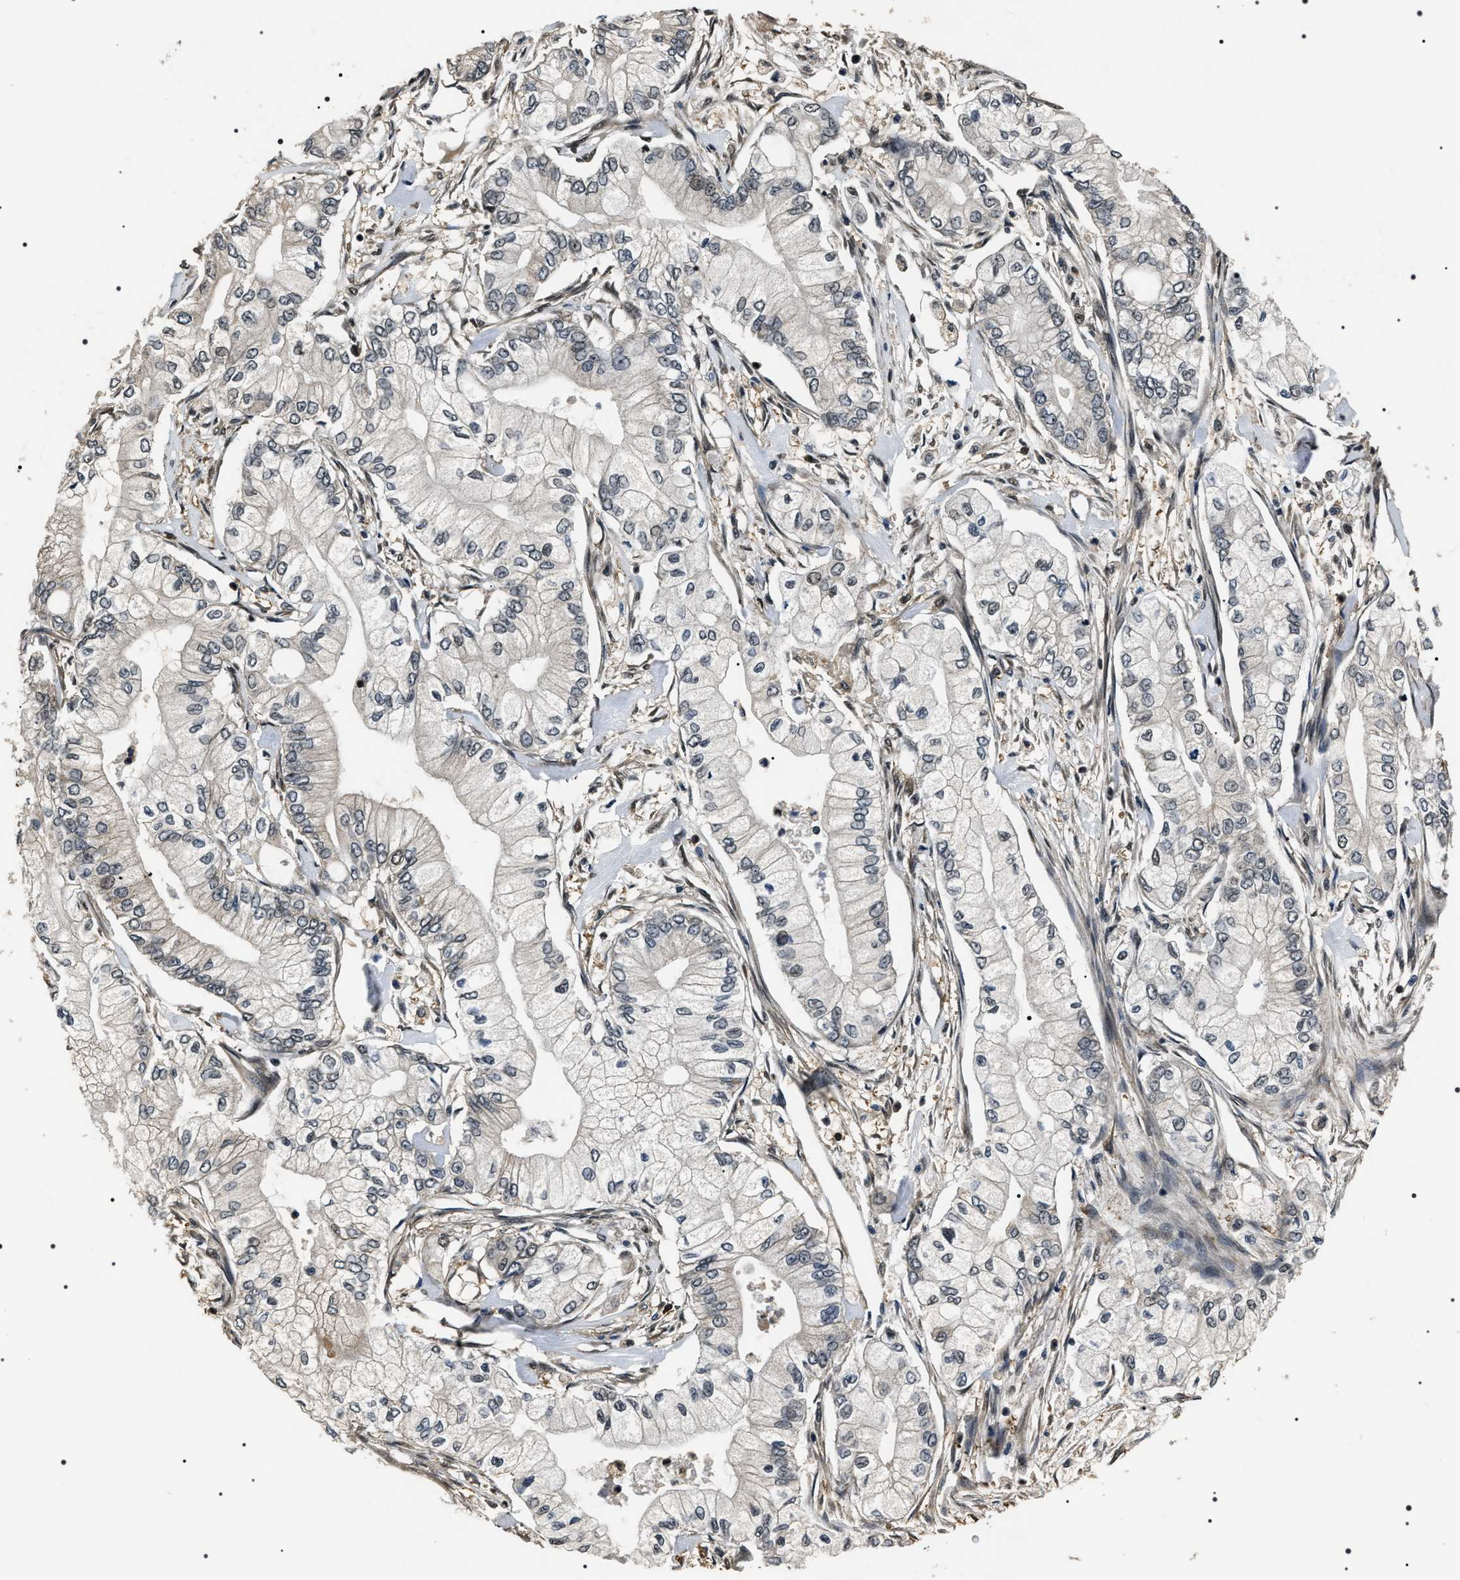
{"staining": {"intensity": "negative", "quantity": "none", "location": "none"}, "tissue": "pancreatic cancer", "cell_type": "Tumor cells", "image_type": "cancer", "snomed": [{"axis": "morphology", "description": "Adenocarcinoma, NOS"}, {"axis": "topography", "description": "Pancreas"}], "caption": "Human pancreatic cancer stained for a protein using IHC displays no positivity in tumor cells.", "gene": "ARHGAP22", "patient": {"sex": "male", "age": 70}}